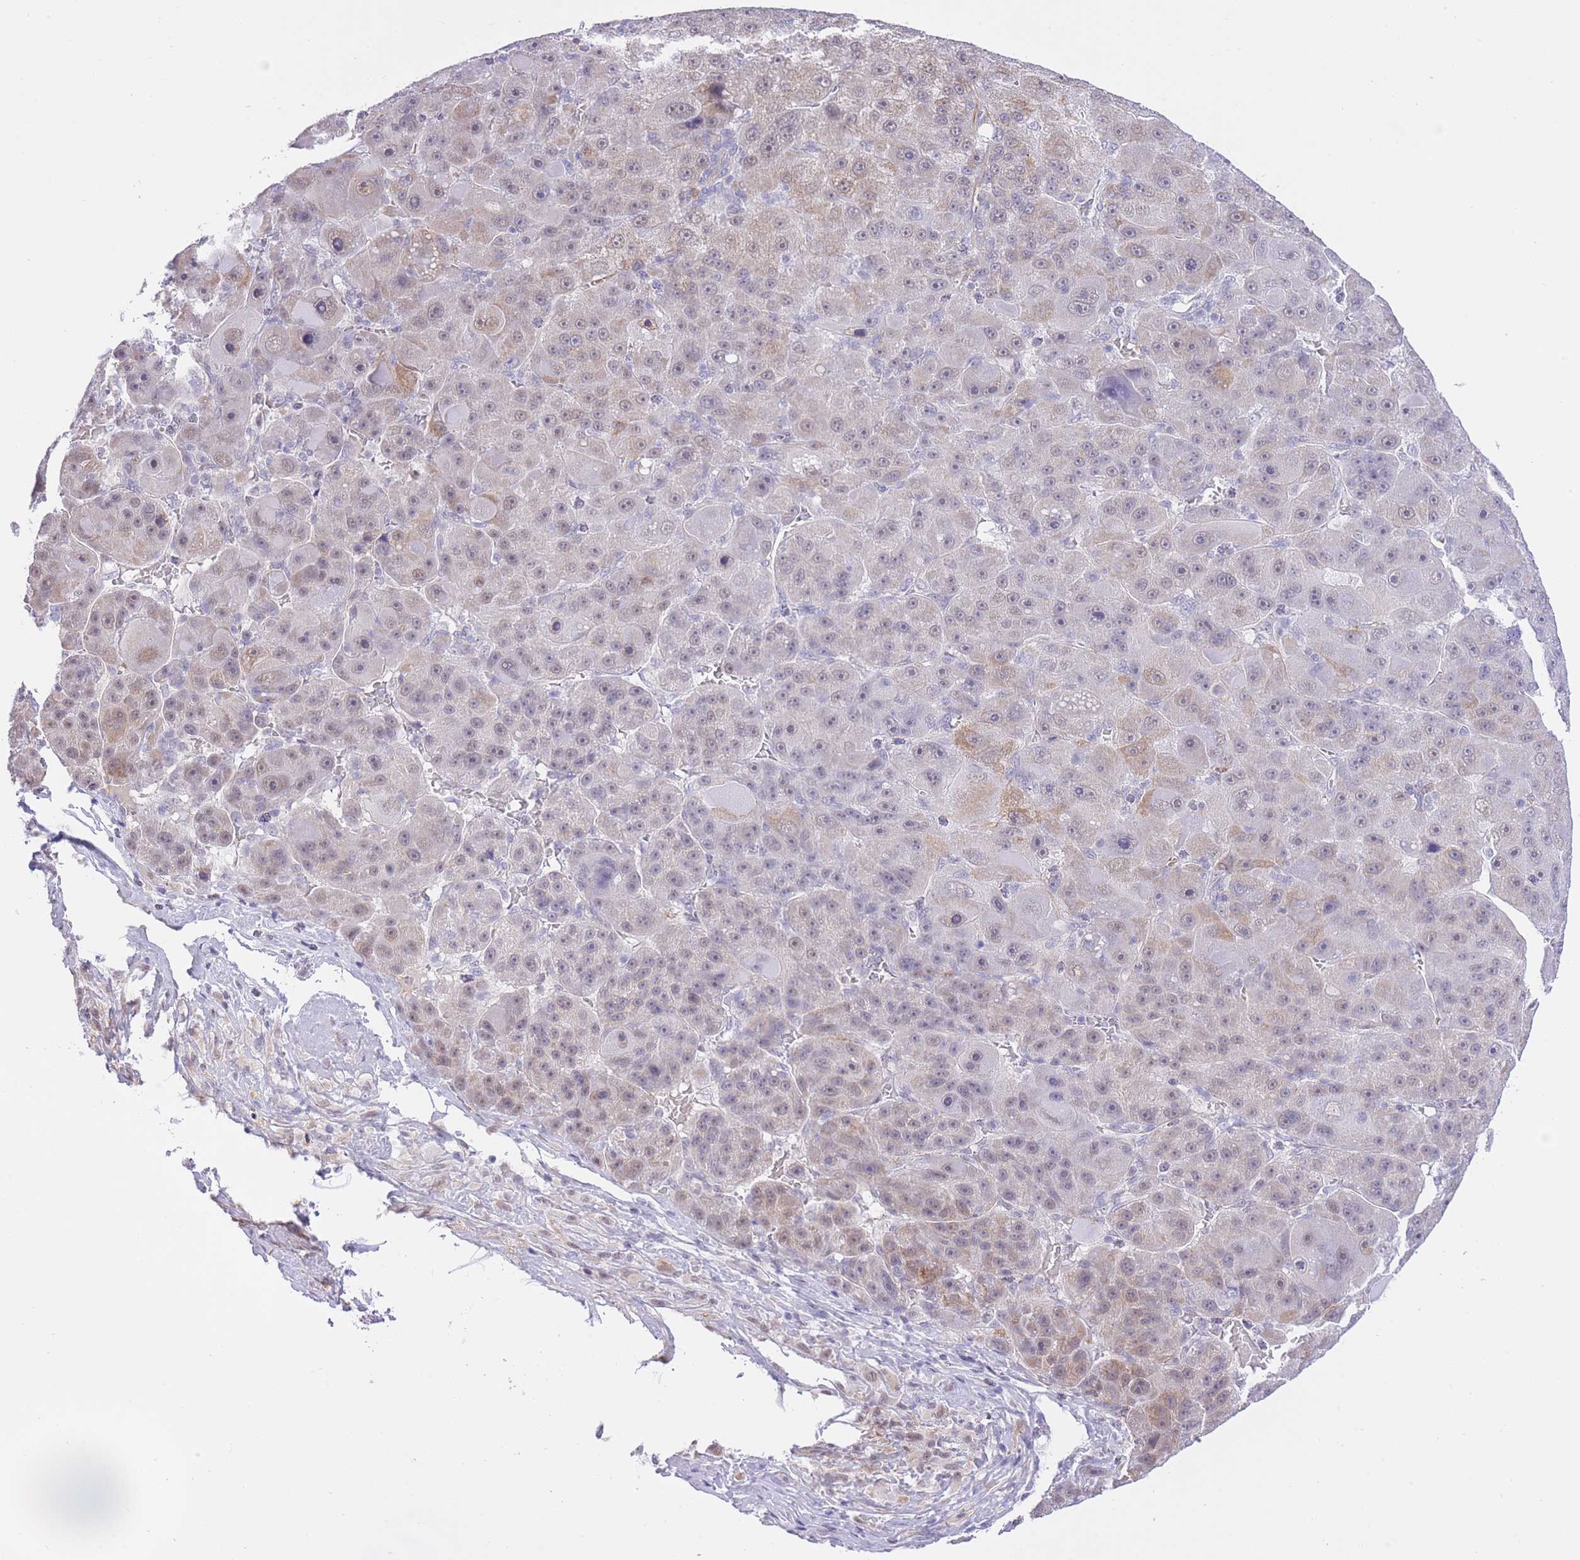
{"staining": {"intensity": "weak", "quantity": "25%-75%", "location": "nuclear"}, "tissue": "liver cancer", "cell_type": "Tumor cells", "image_type": "cancer", "snomed": [{"axis": "morphology", "description": "Carcinoma, Hepatocellular, NOS"}, {"axis": "topography", "description": "Liver"}], "caption": "Immunohistochemical staining of liver cancer (hepatocellular carcinoma) demonstrates weak nuclear protein staining in about 25%-75% of tumor cells.", "gene": "MEIOSIN", "patient": {"sex": "male", "age": 76}}